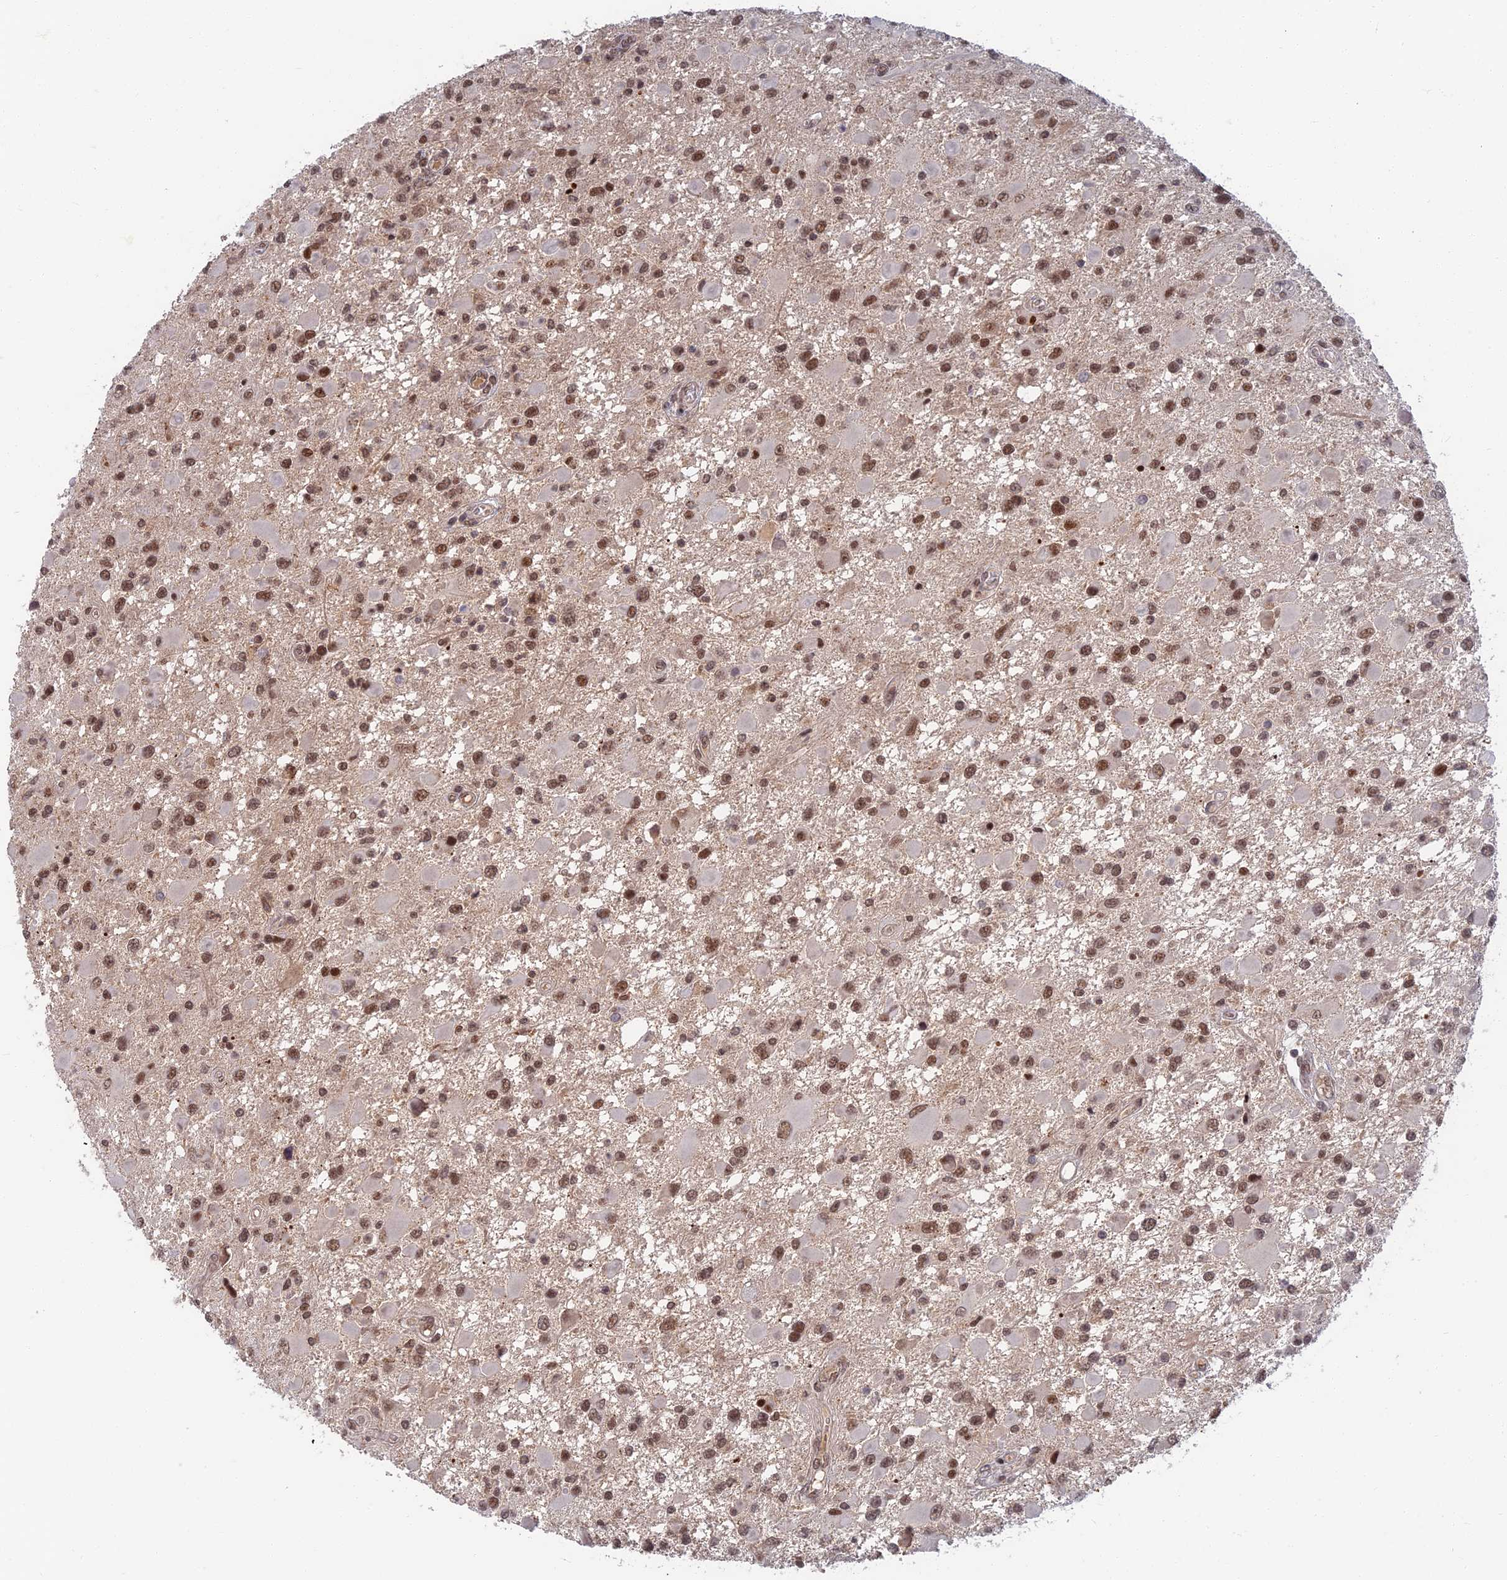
{"staining": {"intensity": "moderate", "quantity": ">75%", "location": "nuclear"}, "tissue": "glioma", "cell_type": "Tumor cells", "image_type": "cancer", "snomed": [{"axis": "morphology", "description": "Glioma, malignant, High grade"}, {"axis": "topography", "description": "Brain"}], "caption": "There is medium levels of moderate nuclear positivity in tumor cells of high-grade glioma (malignant), as demonstrated by immunohistochemical staining (brown color).", "gene": "TCEA2", "patient": {"sex": "male", "age": 53}}